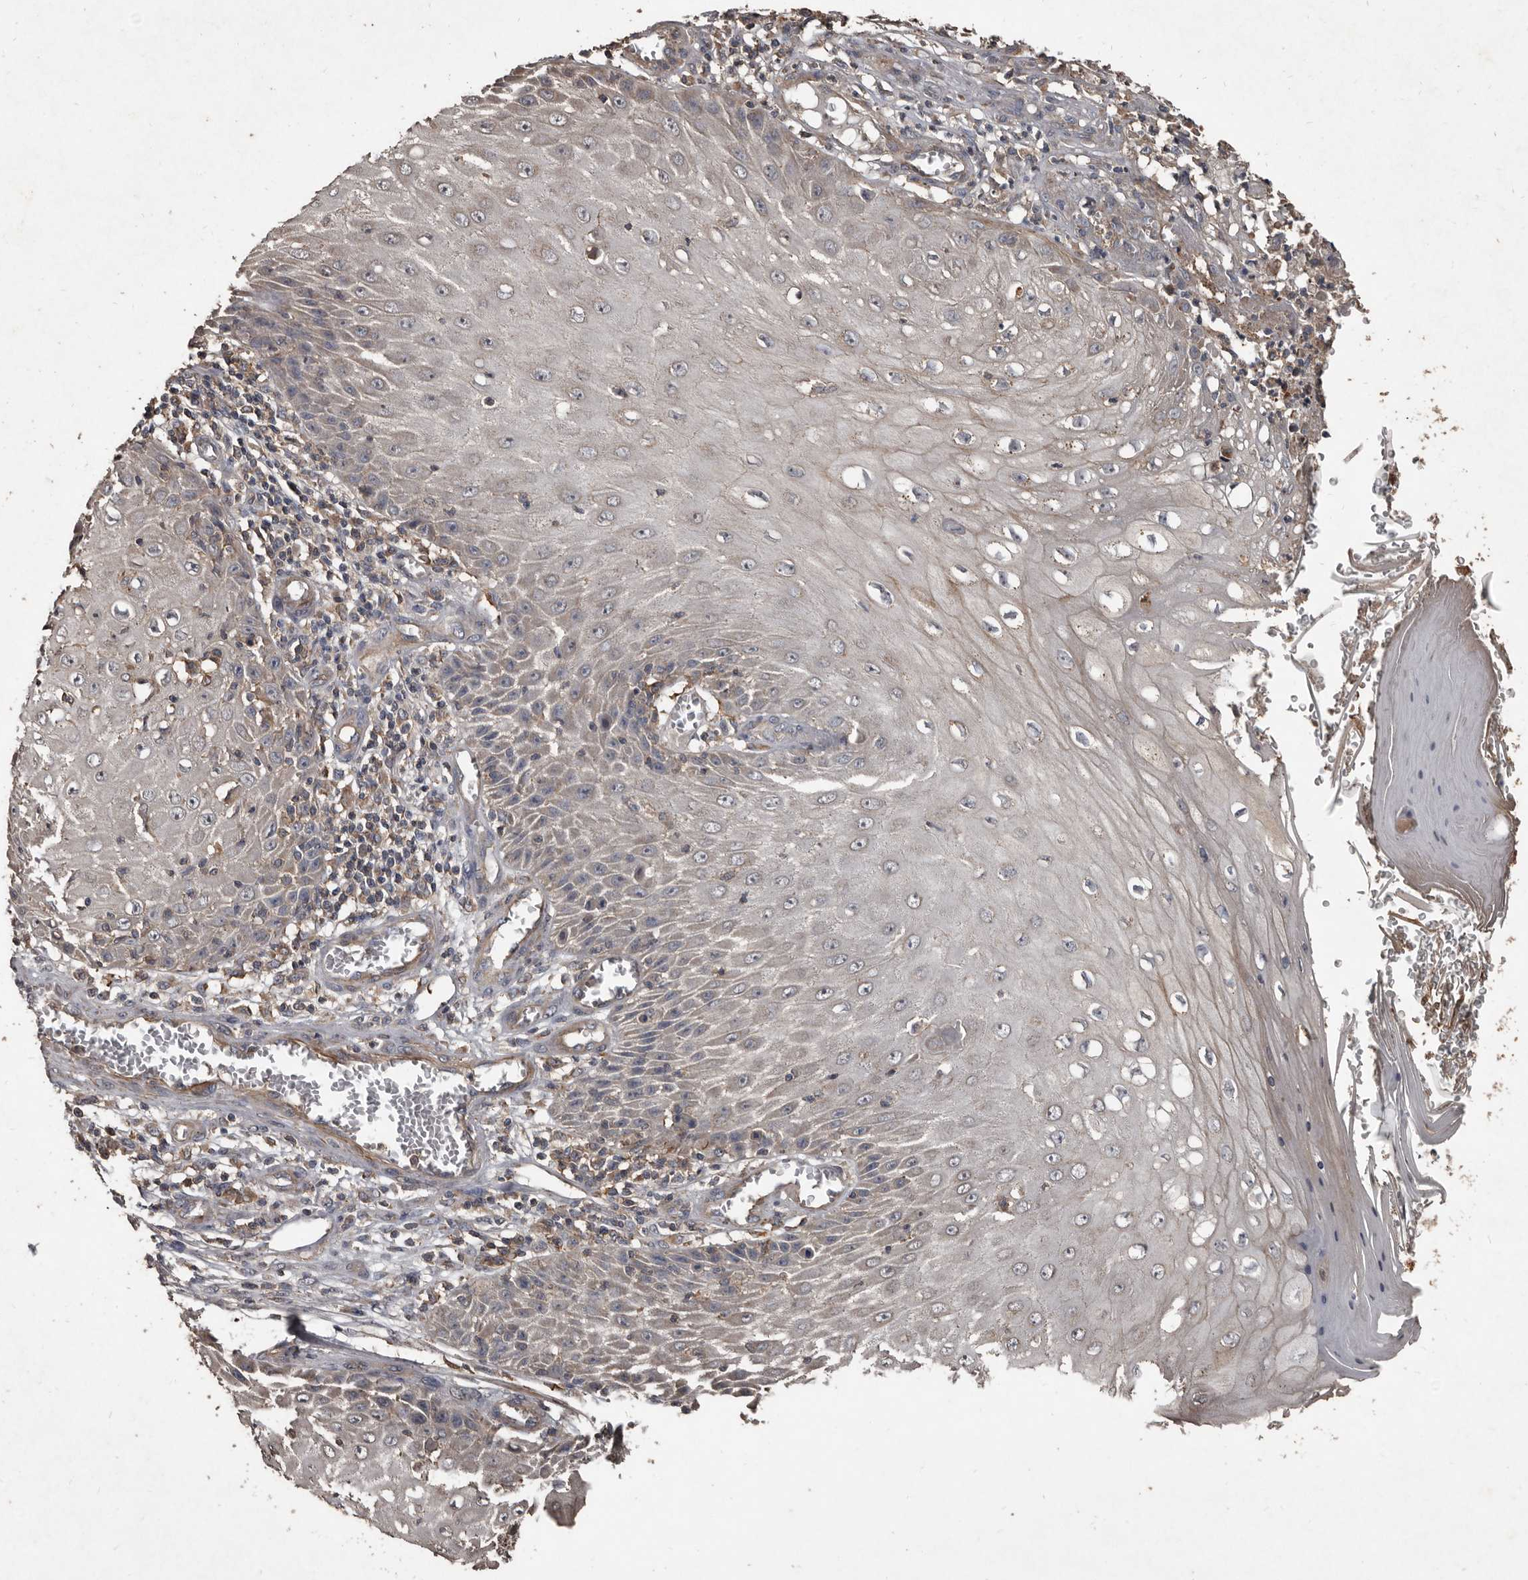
{"staining": {"intensity": "weak", "quantity": "<25%", "location": "cytoplasmic/membranous"}, "tissue": "skin cancer", "cell_type": "Tumor cells", "image_type": "cancer", "snomed": [{"axis": "morphology", "description": "Squamous cell carcinoma, NOS"}, {"axis": "topography", "description": "Skin"}], "caption": "Photomicrograph shows no significant protein expression in tumor cells of squamous cell carcinoma (skin).", "gene": "GREB1", "patient": {"sex": "female", "age": 73}}